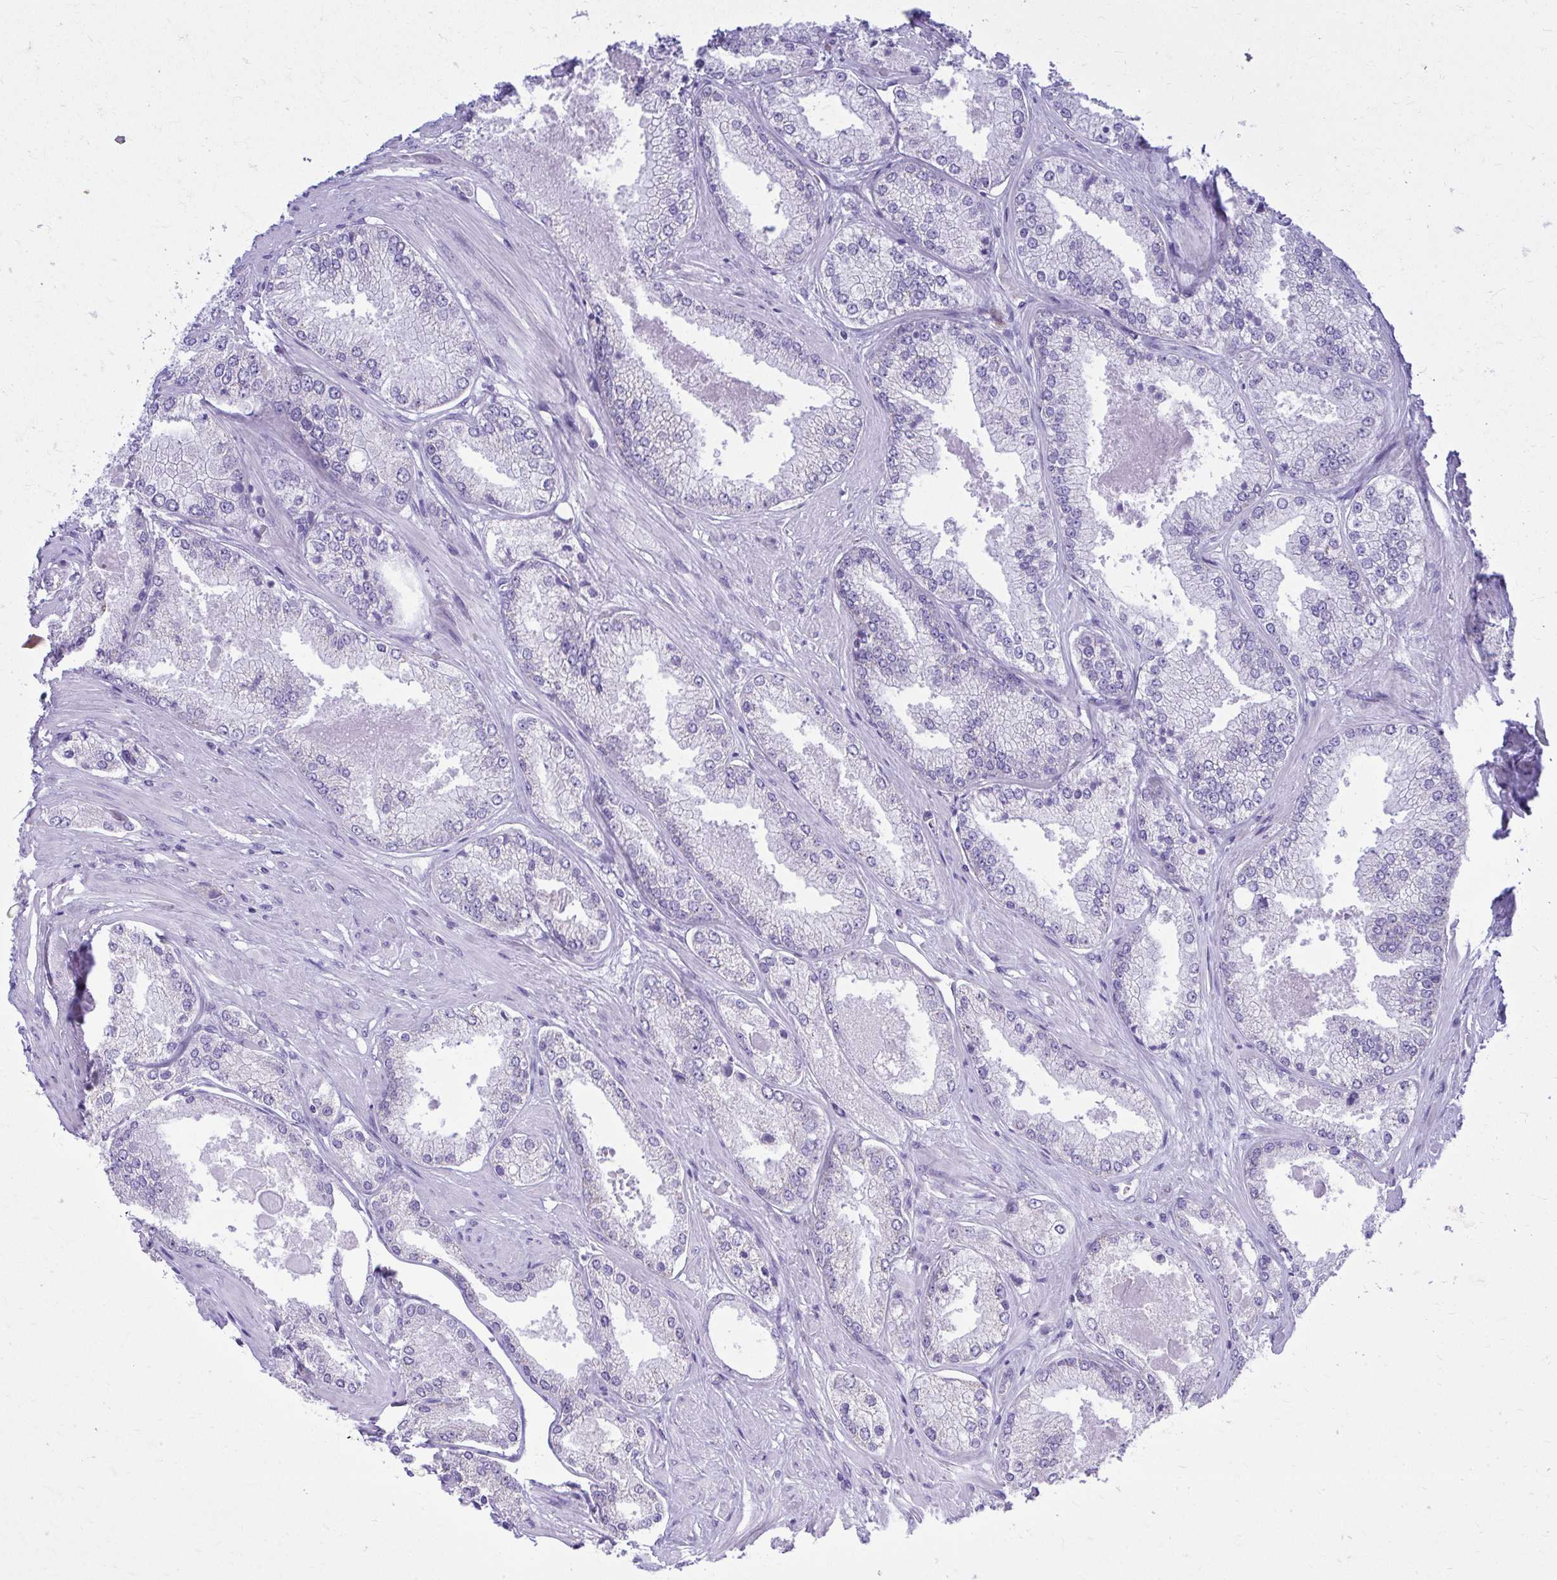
{"staining": {"intensity": "negative", "quantity": "none", "location": "none"}, "tissue": "prostate cancer", "cell_type": "Tumor cells", "image_type": "cancer", "snomed": [{"axis": "morphology", "description": "Adenocarcinoma, Low grade"}, {"axis": "topography", "description": "Prostate"}], "caption": "A histopathology image of prostate cancer stained for a protein demonstrates no brown staining in tumor cells.", "gene": "RALYL", "patient": {"sex": "male", "age": 68}}